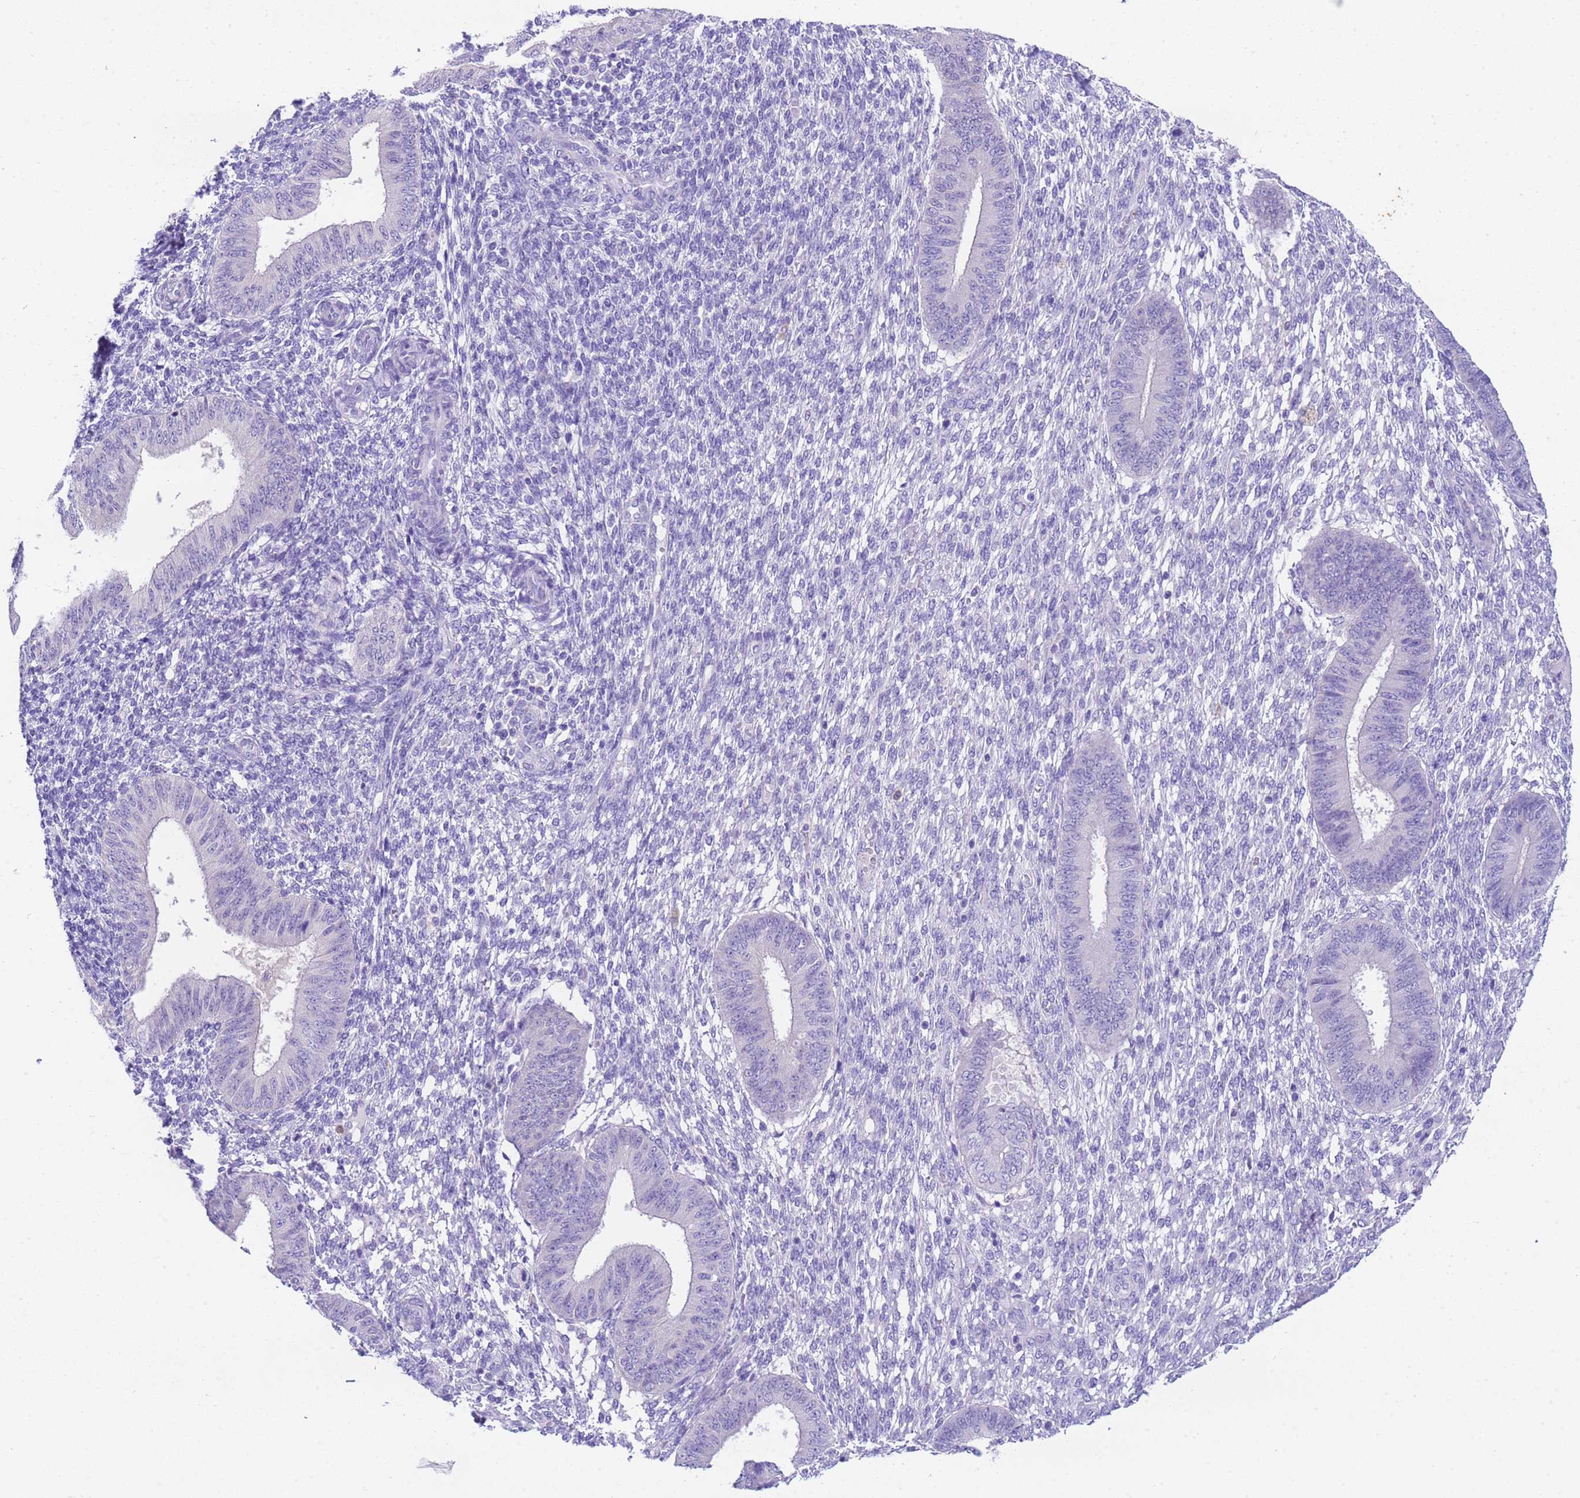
{"staining": {"intensity": "negative", "quantity": "none", "location": "none"}, "tissue": "endometrium", "cell_type": "Cells in endometrial stroma", "image_type": "normal", "snomed": [{"axis": "morphology", "description": "Normal tissue, NOS"}, {"axis": "topography", "description": "Endometrium"}], "caption": "DAB (3,3'-diaminobenzidine) immunohistochemical staining of benign endometrium shows no significant expression in cells in endometrial stroma.", "gene": "USP38", "patient": {"sex": "female", "age": 49}}